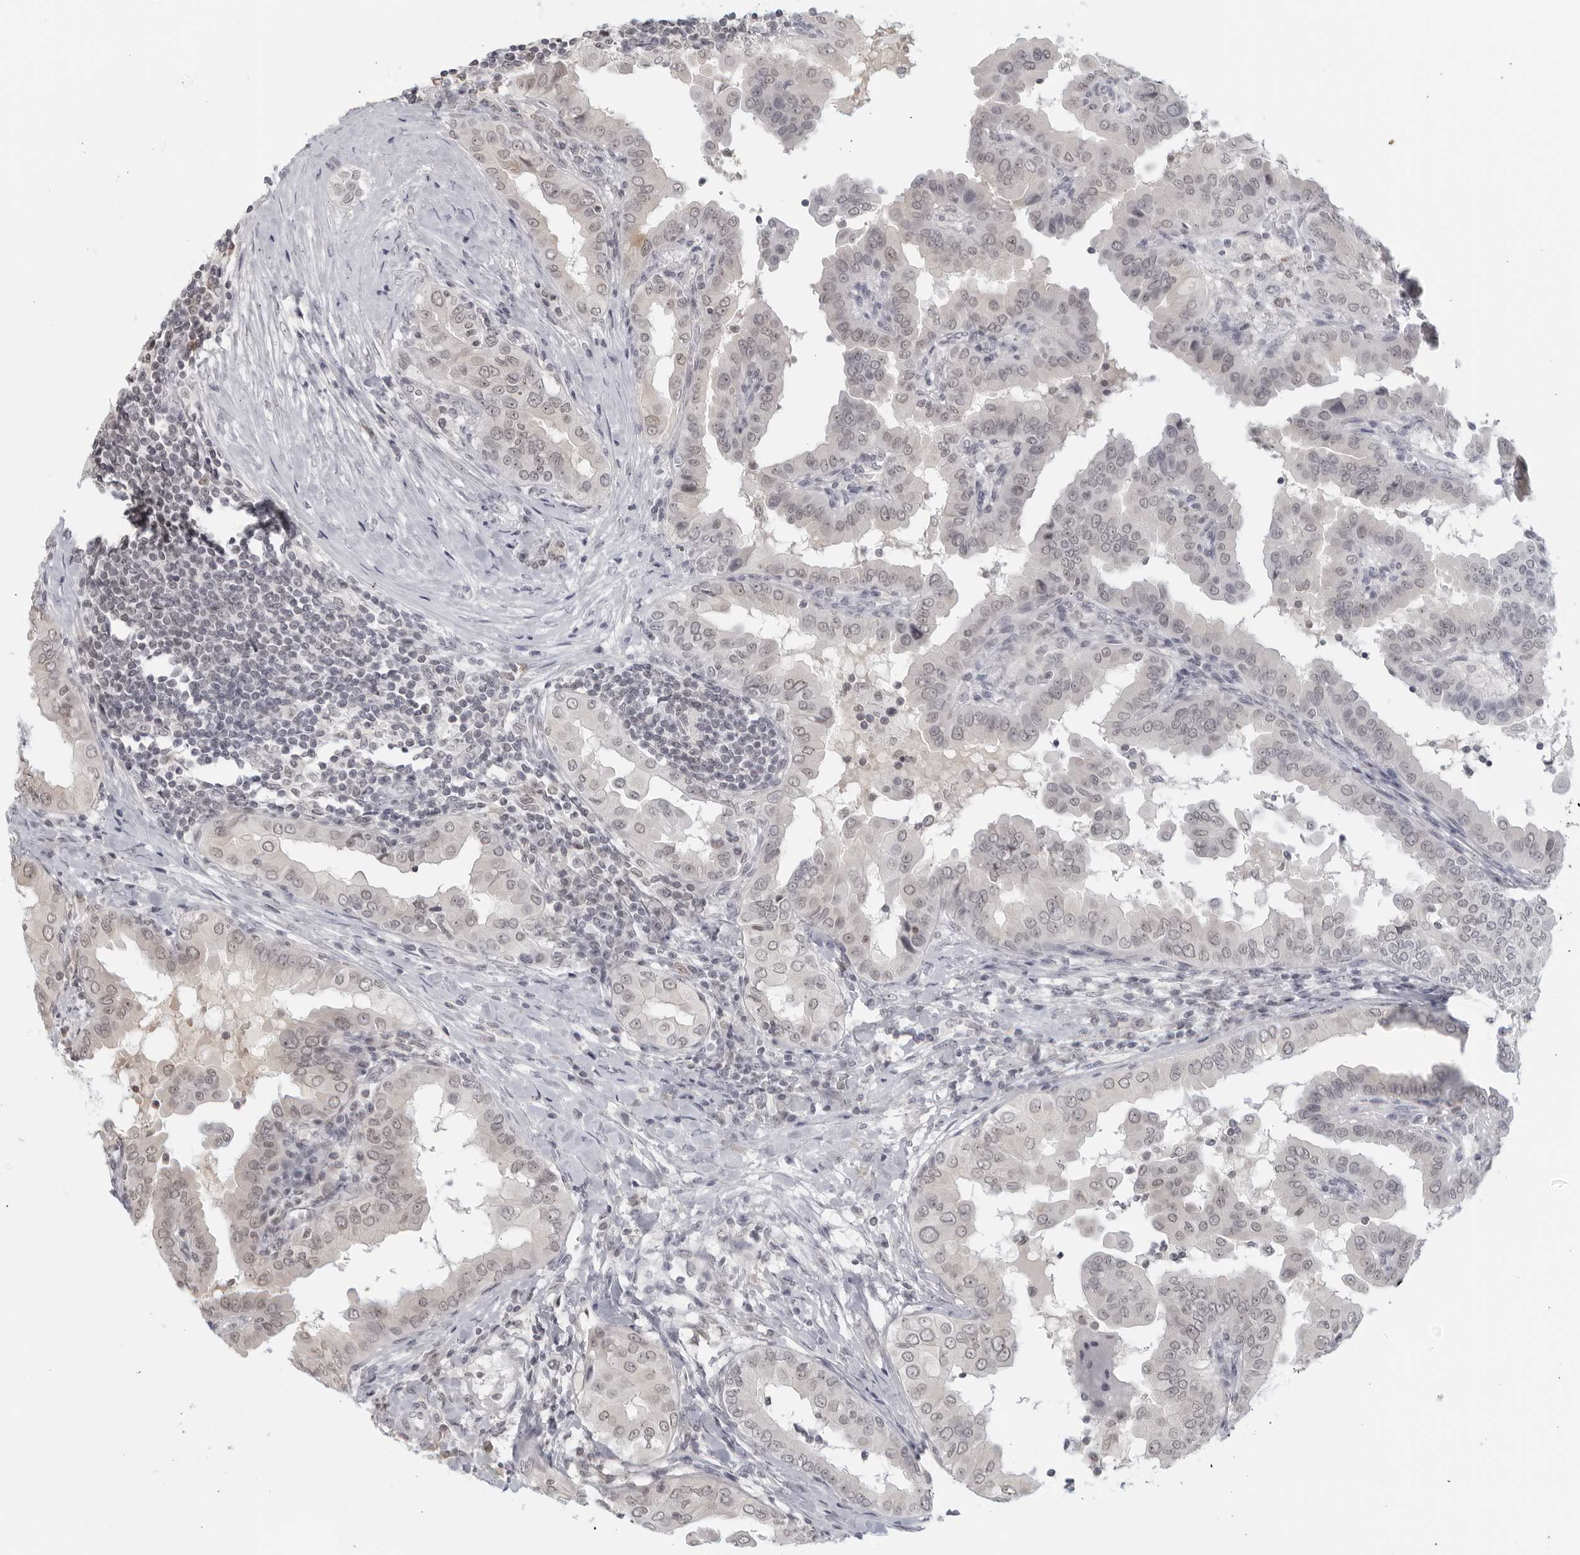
{"staining": {"intensity": "negative", "quantity": "none", "location": "none"}, "tissue": "thyroid cancer", "cell_type": "Tumor cells", "image_type": "cancer", "snomed": [{"axis": "morphology", "description": "Papillary adenocarcinoma, NOS"}, {"axis": "topography", "description": "Thyroid gland"}], "caption": "This image is of thyroid papillary adenocarcinoma stained with immunohistochemistry (IHC) to label a protein in brown with the nuclei are counter-stained blue. There is no staining in tumor cells. Brightfield microscopy of IHC stained with DAB (brown) and hematoxylin (blue), captured at high magnification.", "gene": "RAB11FIP3", "patient": {"sex": "male", "age": 33}}